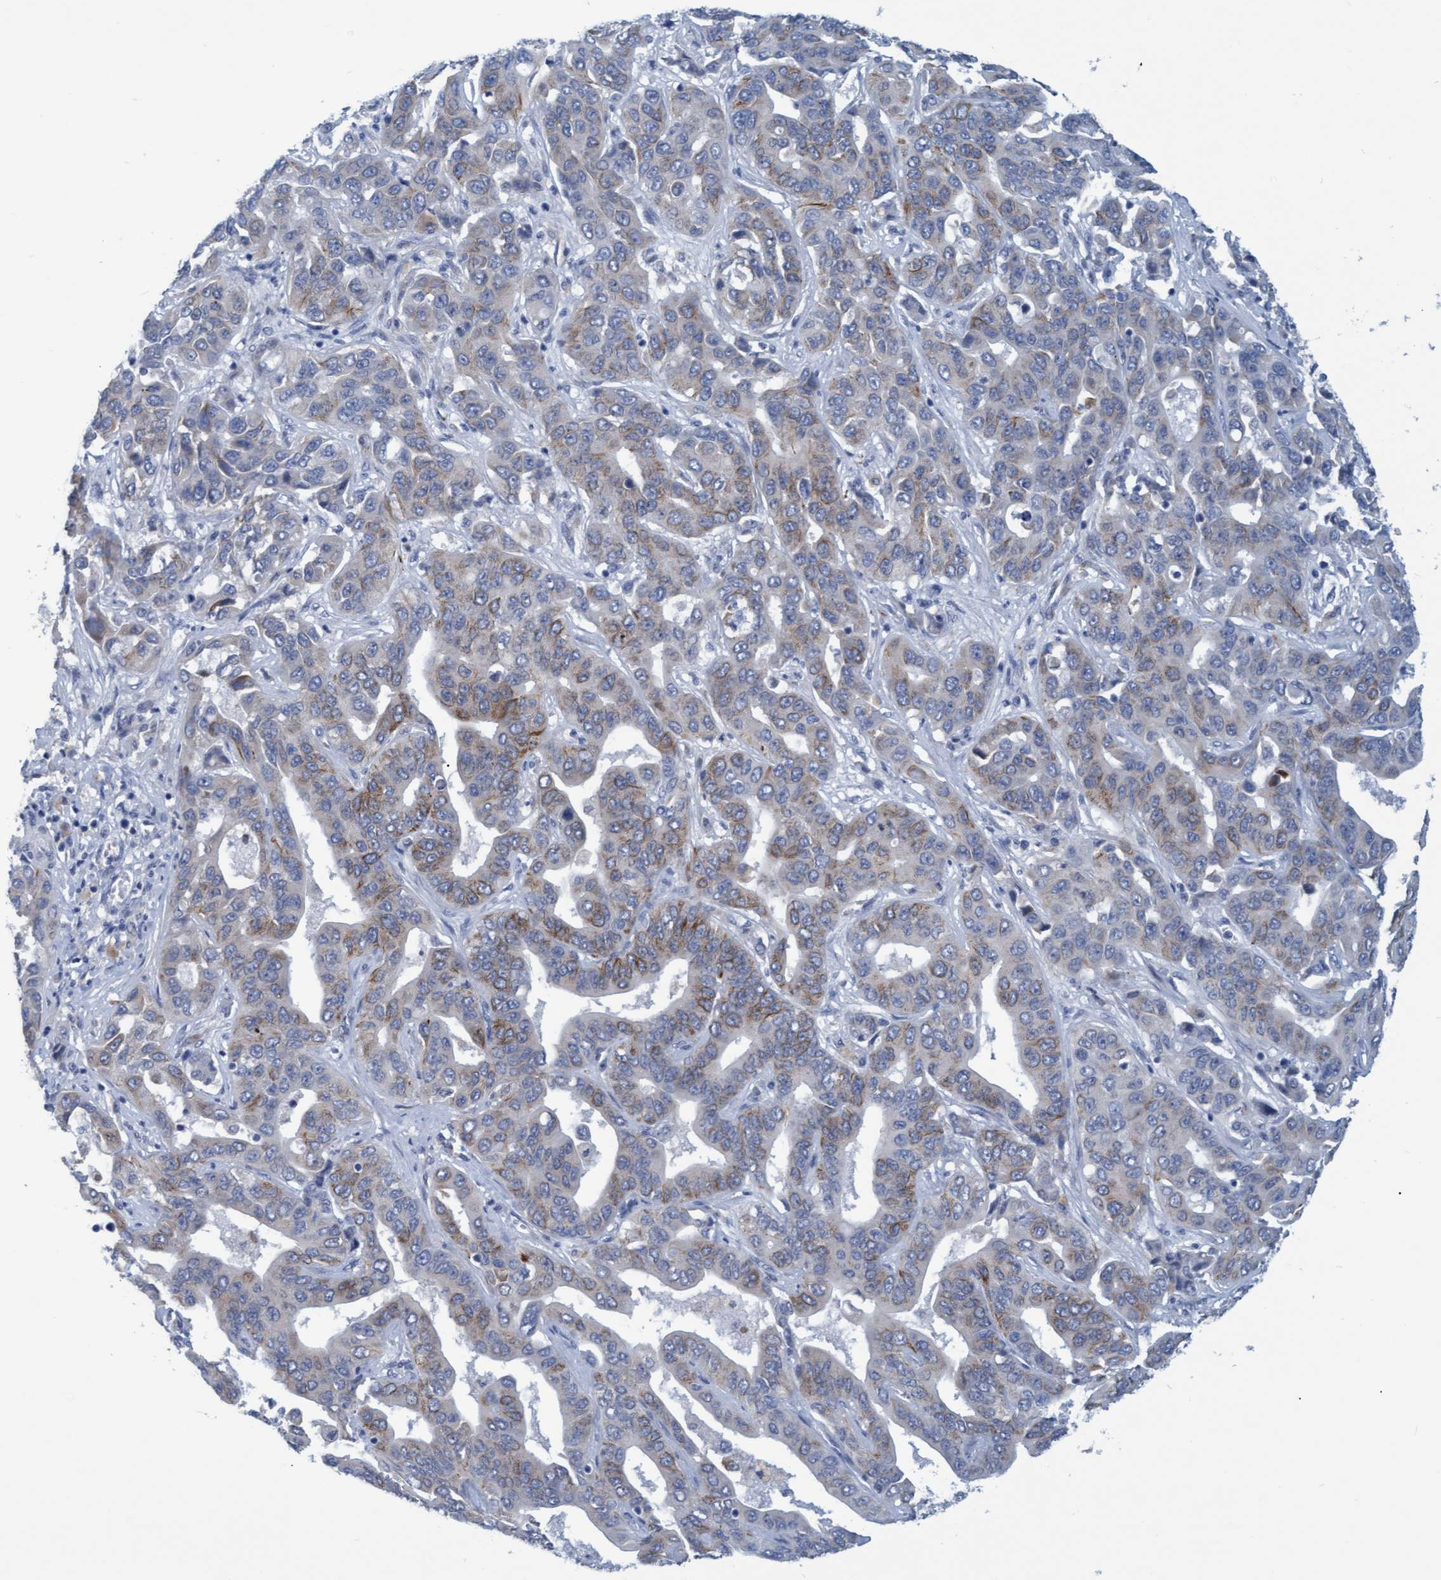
{"staining": {"intensity": "moderate", "quantity": "<25%", "location": "cytoplasmic/membranous"}, "tissue": "liver cancer", "cell_type": "Tumor cells", "image_type": "cancer", "snomed": [{"axis": "morphology", "description": "Cholangiocarcinoma"}, {"axis": "topography", "description": "Liver"}], "caption": "Liver cancer (cholangiocarcinoma) stained with a protein marker shows moderate staining in tumor cells.", "gene": "SSTR3", "patient": {"sex": "female", "age": 52}}